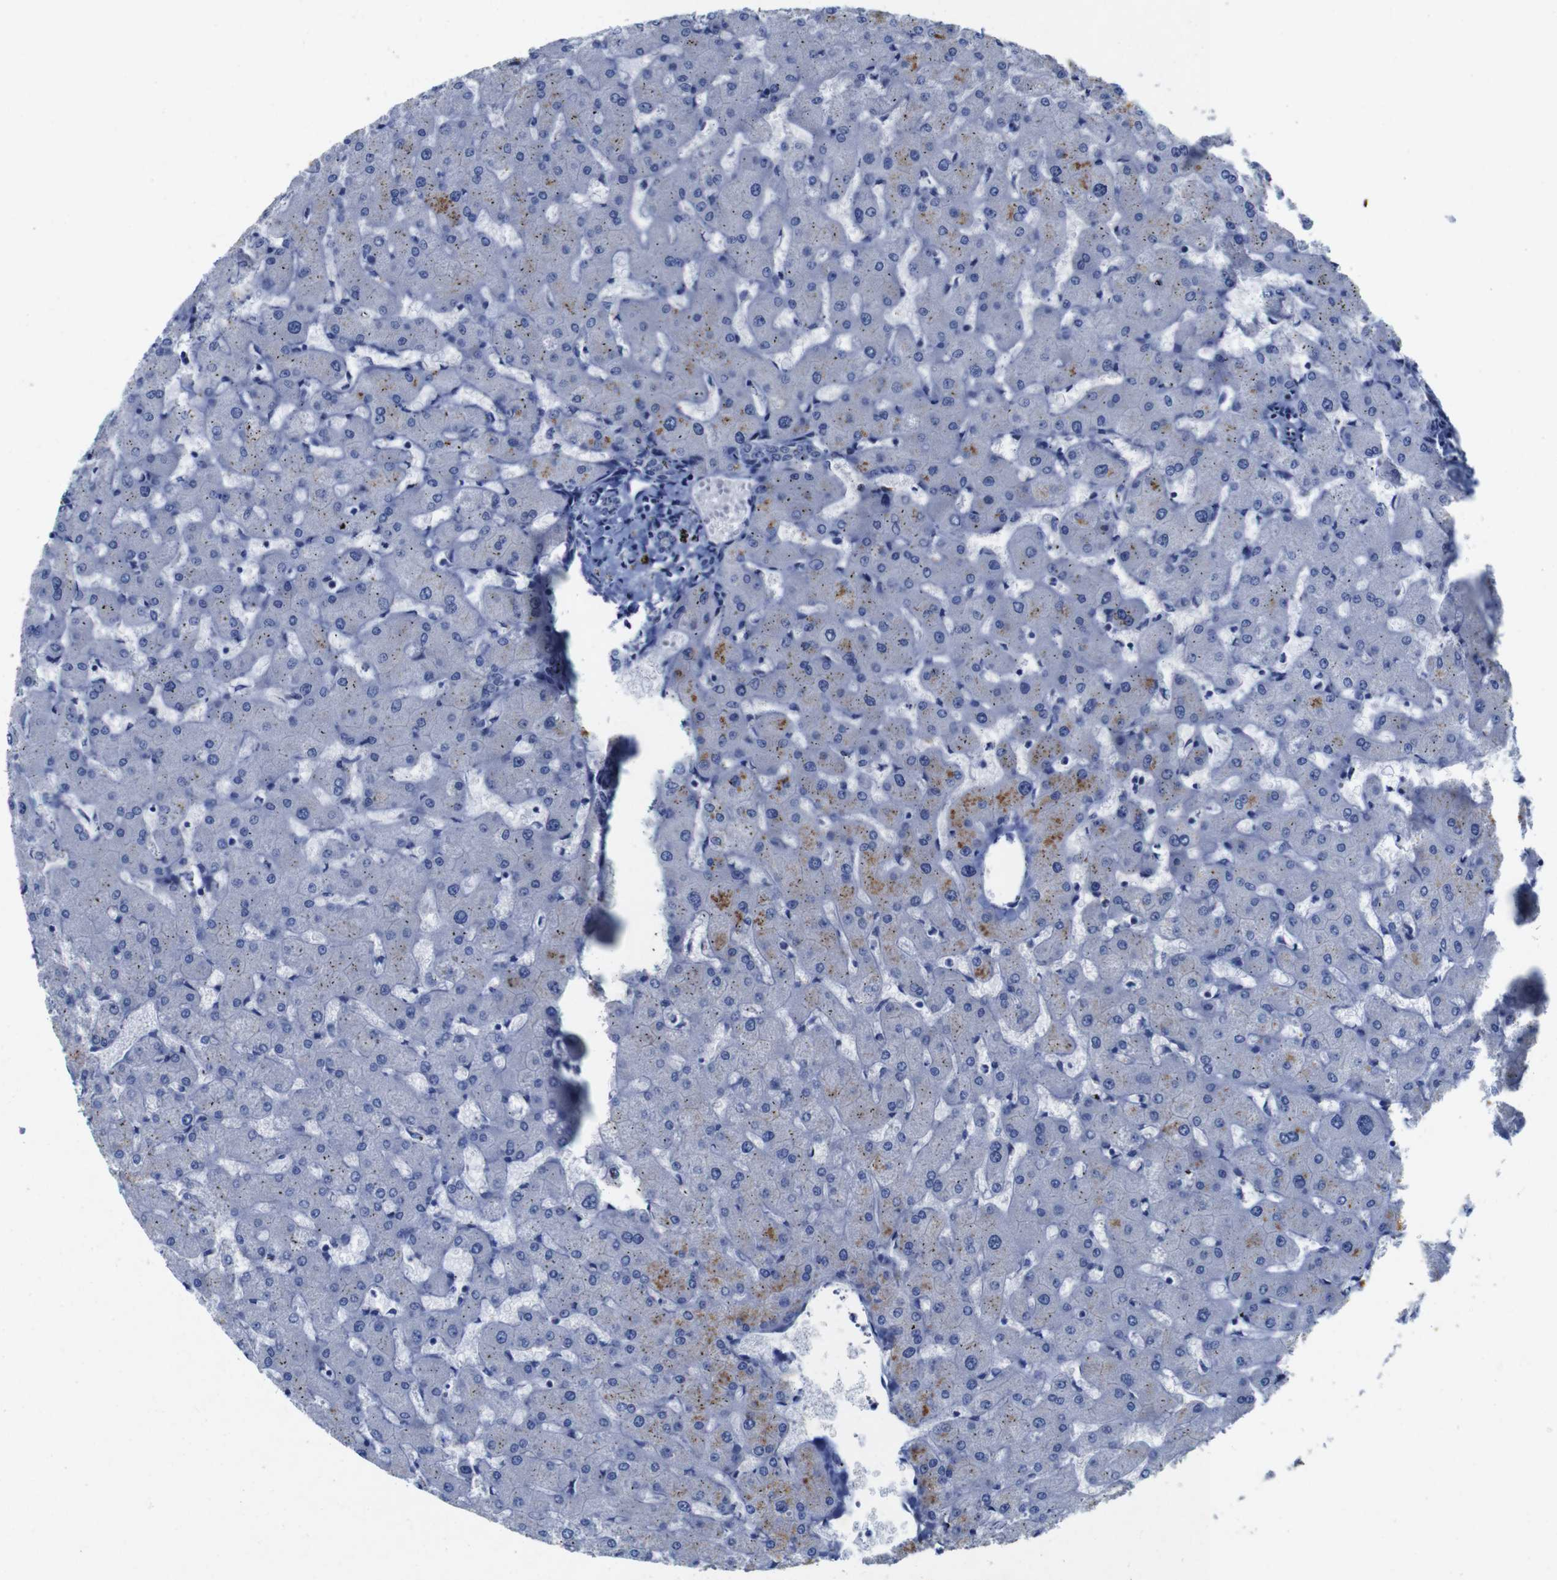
{"staining": {"intensity": "negative", "quantity": "none", "location": "none"}, "tissue": "liver", "cell_type": "Cholangiocytes", "image_type": "normal", "snomed": [{"axis": "morphology", "description": "Normal tissue, NOS"}, {"axis": "topography", "description": "Liver"}], "caption": "DAB (3,3'-diaminobenzidine) immunohistochemical staining of normal liver reveals no significant staining in cholangiocytes.", "gene": "FOSL2", "patient": {"sex": "female", "age": 63}}